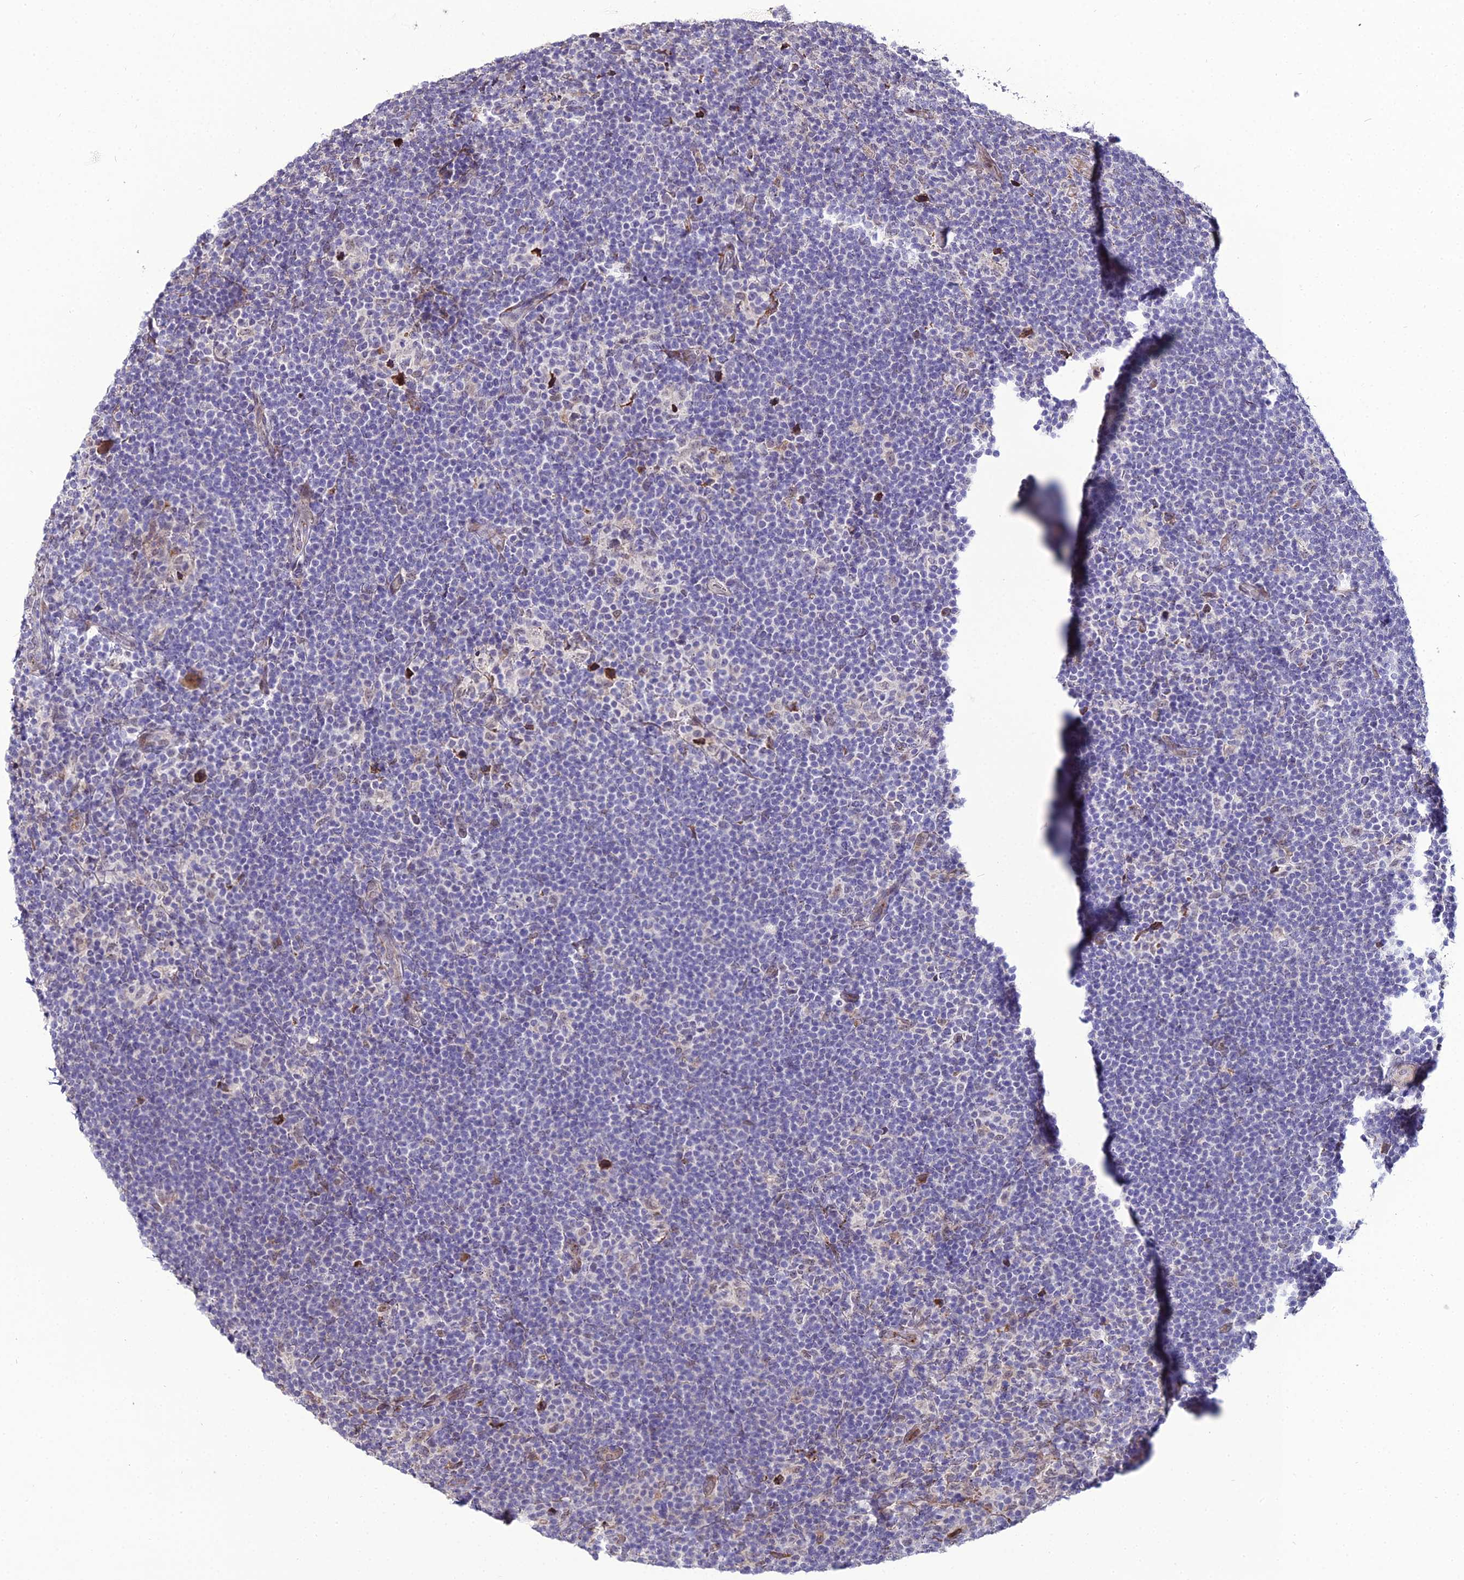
{"staining": {"intensity": "negative", "quantity": "none", "location": "none"}, "tissue": "lymphoma", "cell_type": "Tumor cells", "image_type": "cancer", "snomed": [{"axis": "morphology", "description": "Hodgkin's disease, NOS"}, {"axis": "topography", "description": "Lymph node"}], "caption": "This is an immunohistochemistry image of Hodgkin's disease. There is no staining in tumor cells.", "gene": "TROAP", "patient": {"sex": "female", "age": 57}}